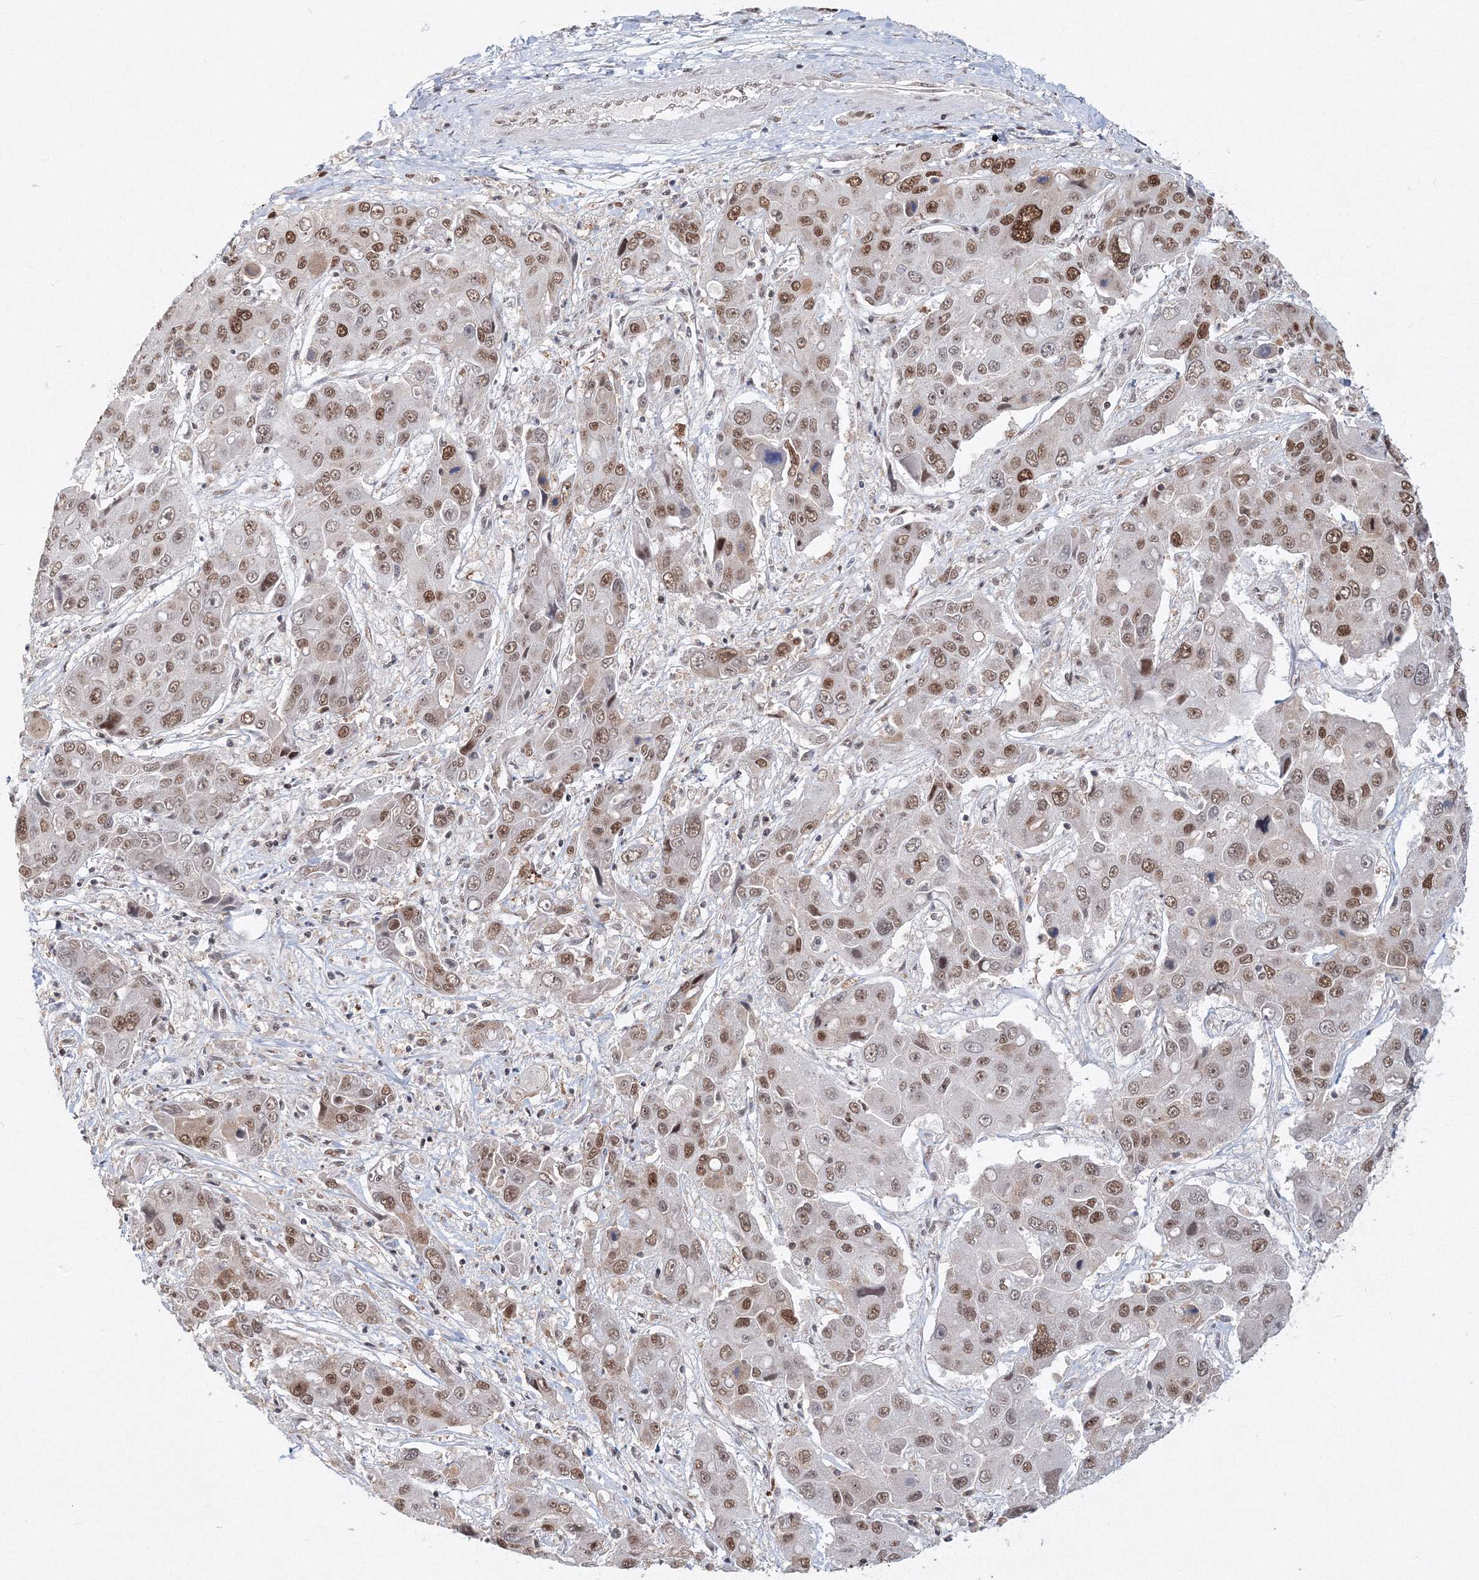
{"staining": {"intensity": "moderate", "quantity": ">75%", "location": "nuclear"}, "tissue": "liver cancer", "cell_type": "Tumor cells", "image_type": "cancer", "snomed": [{"axis": "morphology", "description": "Cholangiocarcinoma"}, {"axis": "topography", "description": "Liver"}], "caption": "This photomicrograph exhibits immunohistochemistry staining of liver cancer (cholangiocarcinoma), with medium moderate nuclear expression in approximately >75% of tumor cells.", "gene": "IWS1", "patient": {"sex": "male", "age": 67}}